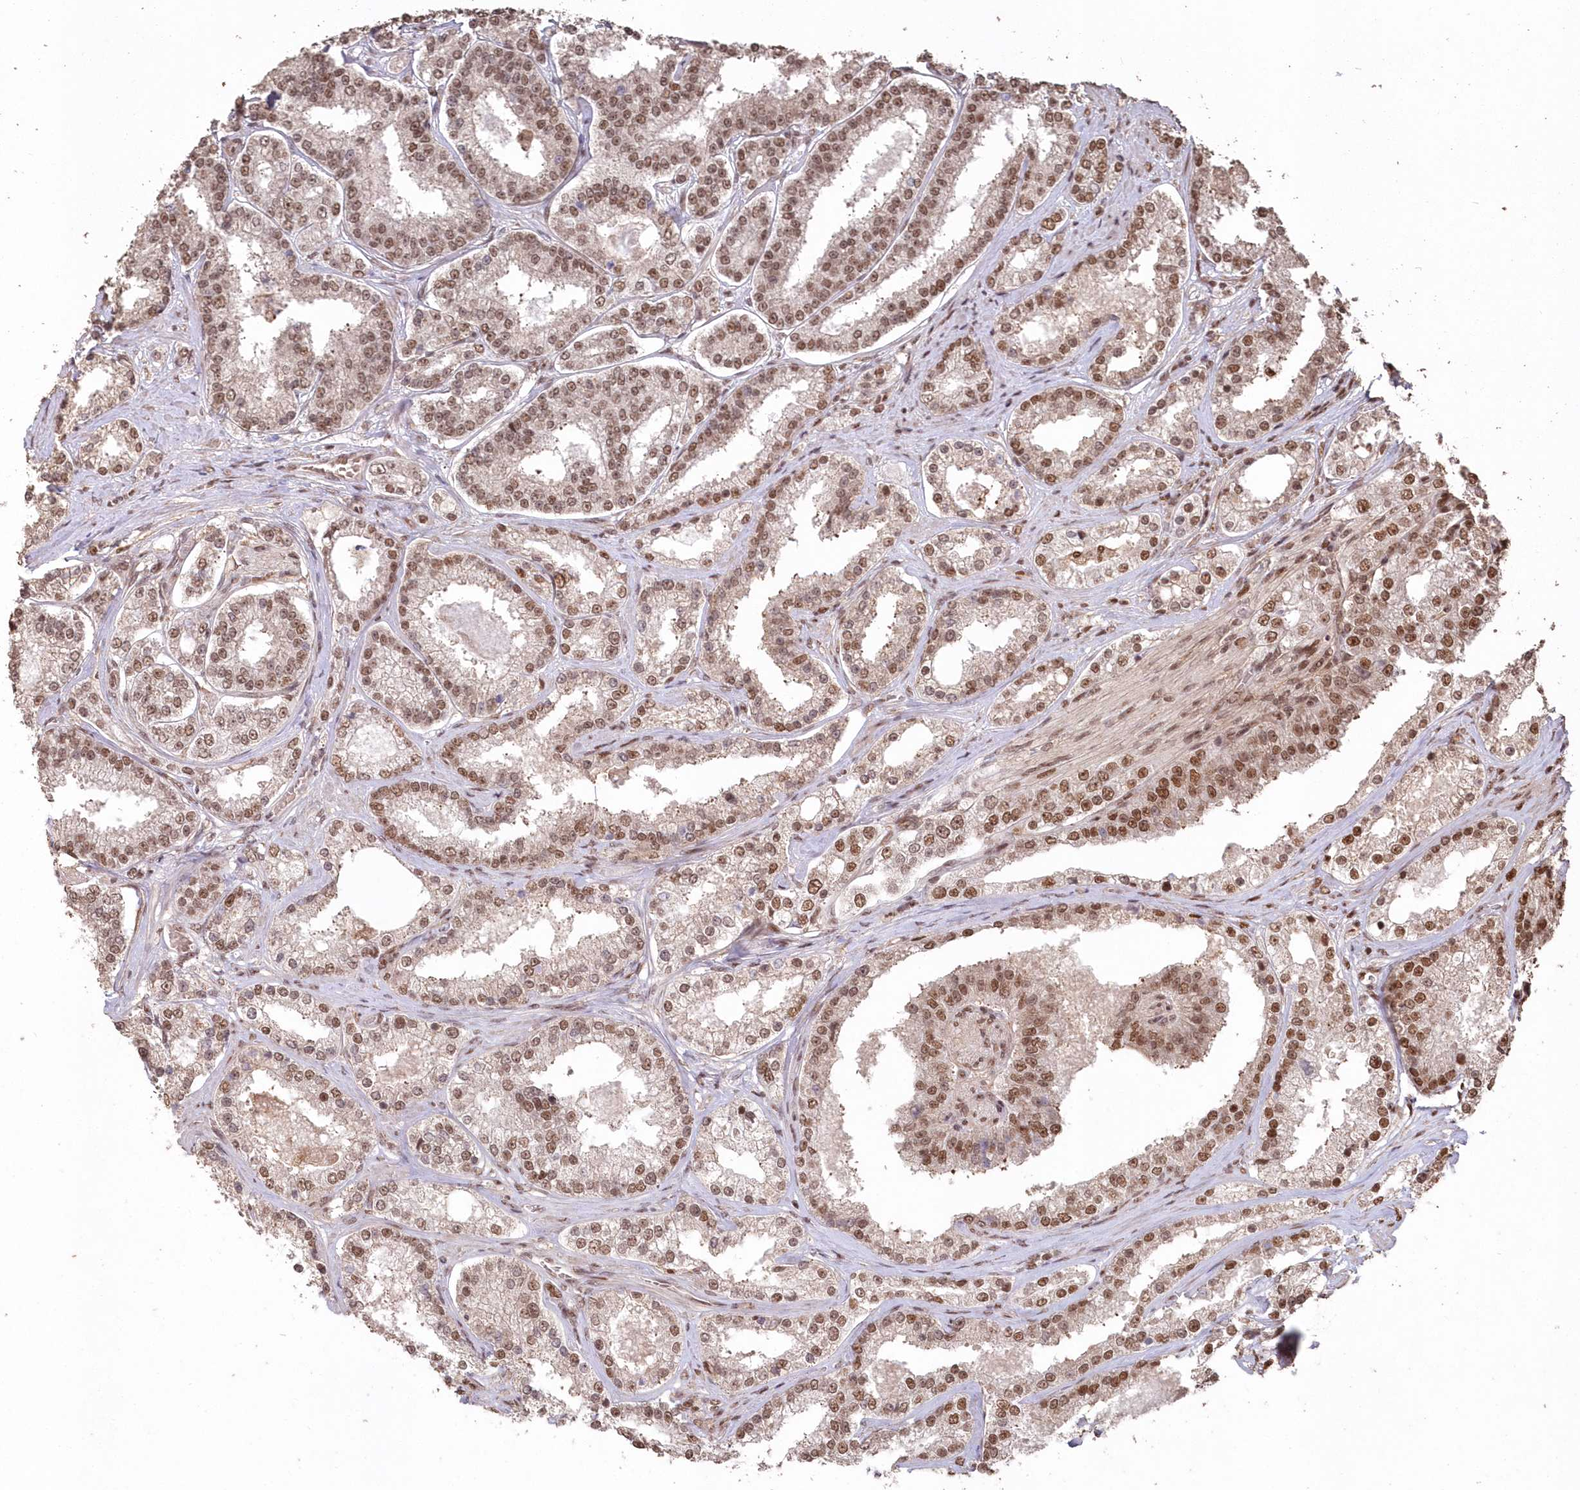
{"staining": {"intensity": "moderate", "quantity": ">75%", "location": "nuclear"}, "tissue": "prostate cancer", "cell_type": "Tumor cells", "image_type": "cancer", "snomed": [{"axis": "morphology", "description": "Normal tissue, NOS"}, {"axis": "morphology", "description": "Adenocarcinoma, High grade"}, {"axis": "topography", "description": "Prostate"}], "caption": "High-magnification brightfield microscopy of prostate high-grade adenocarcinoma stained with DAB (brown) and counterstained with hematoxylin (blue). tumor cells exhibit moderate nuclear staining is present in approximately>75% of cells. Immunohistochemistry stains the protein in brown and the nuclei are stained blue.", "gene": "PDS5A", "patient": {"sex": "male", "age": 83}}